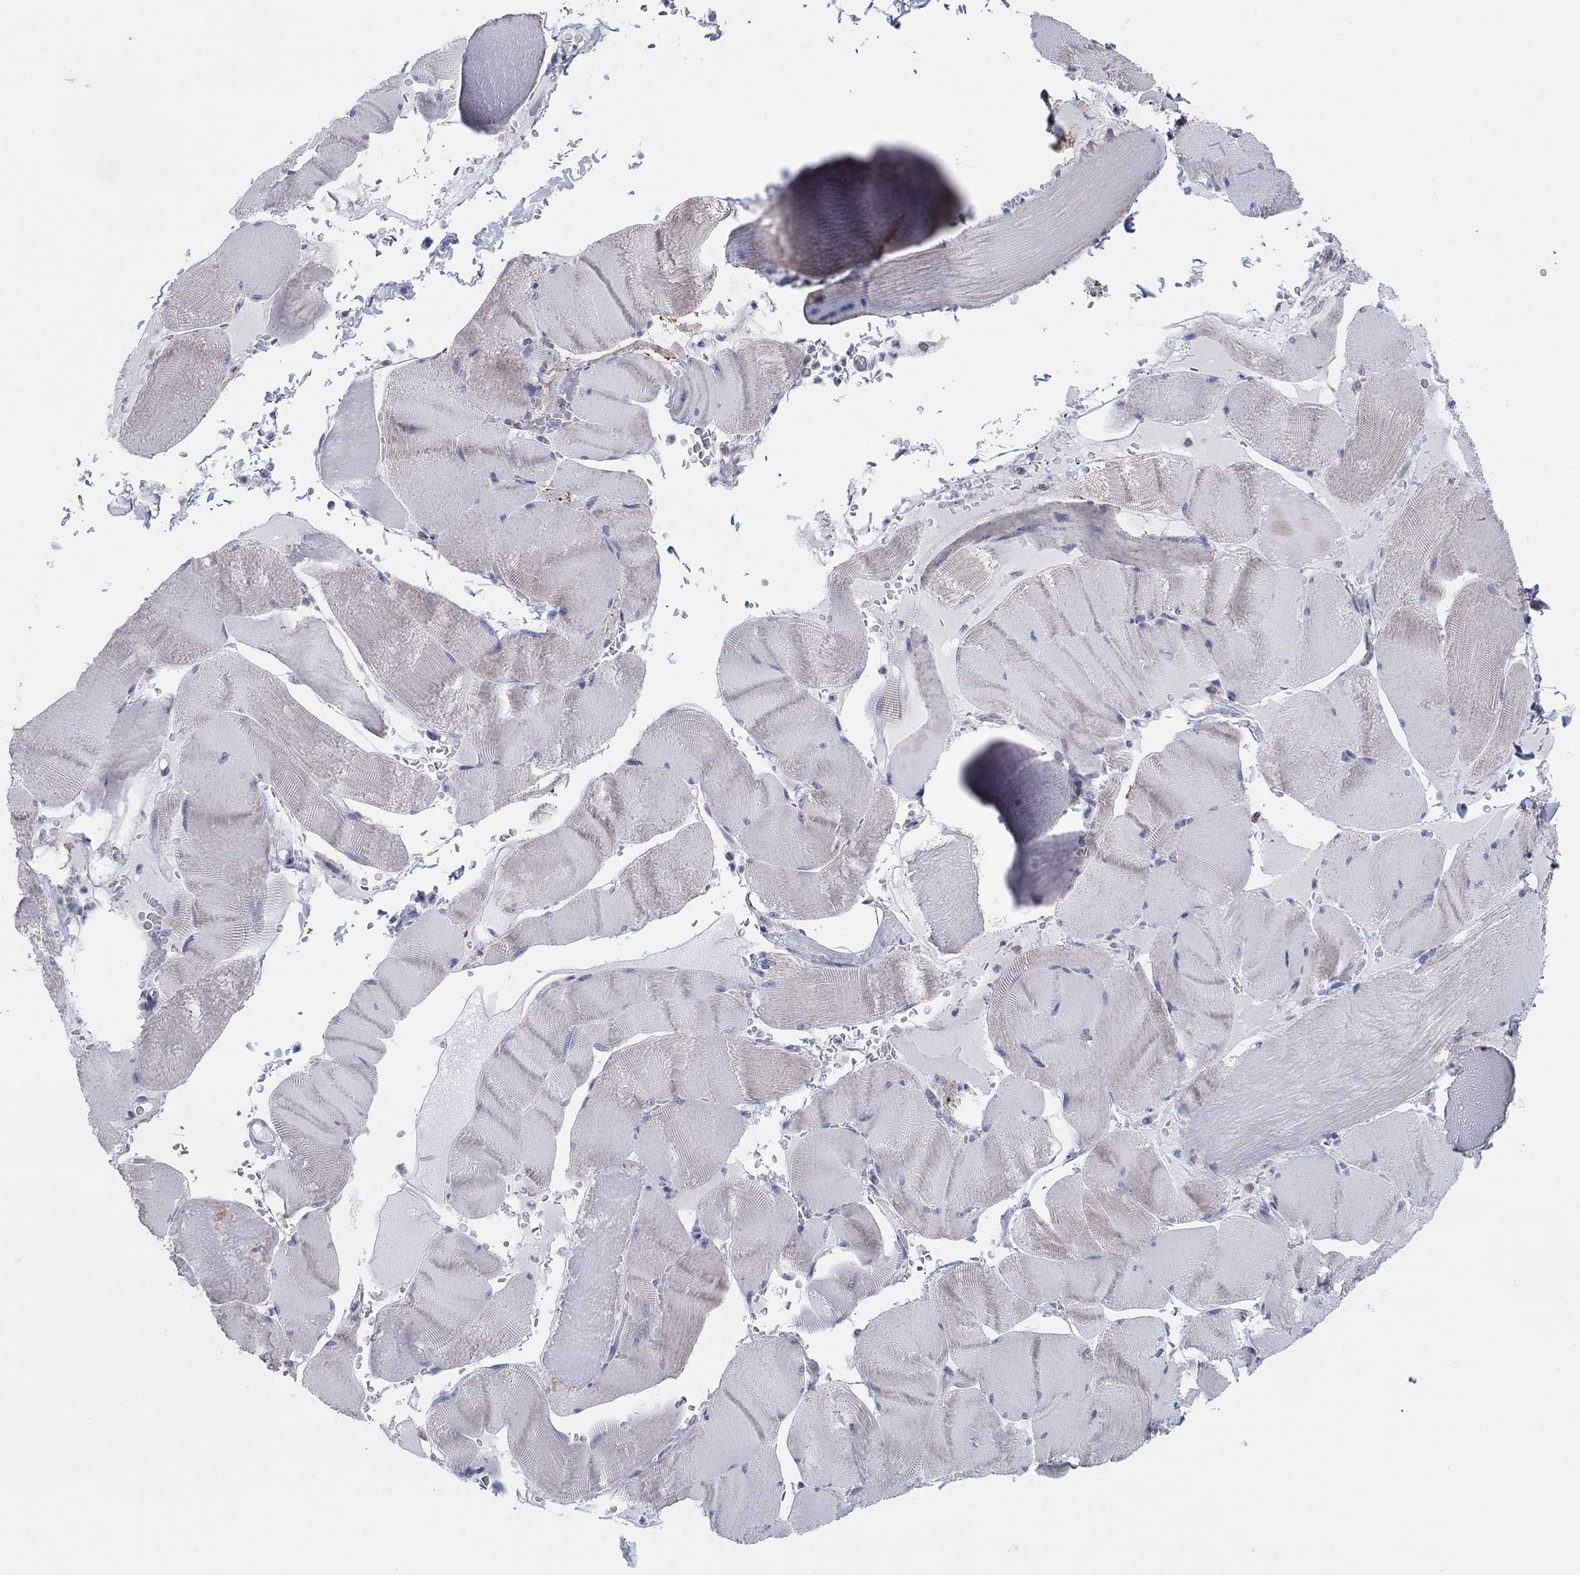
{"staining": {"intensity": "negative", "quantity": "none", "location": "none"}, "tissue": "skeletal muscle", "cell_type": "Myocytes", "image_type": "normal", "snomed": [{"axis": "morphology", "description": "Normal tissue, NOS"}, {"axis": "topography", "description": "Skeletal muscle"}], "caption": "This is a histopathology image of immunohistochemistry (IHC) staining of unremarkable skeletal muscle, which shows no expression in myocytes.", "gene": "KISS1R", "patient": {"sex": "male", "age": 56}}